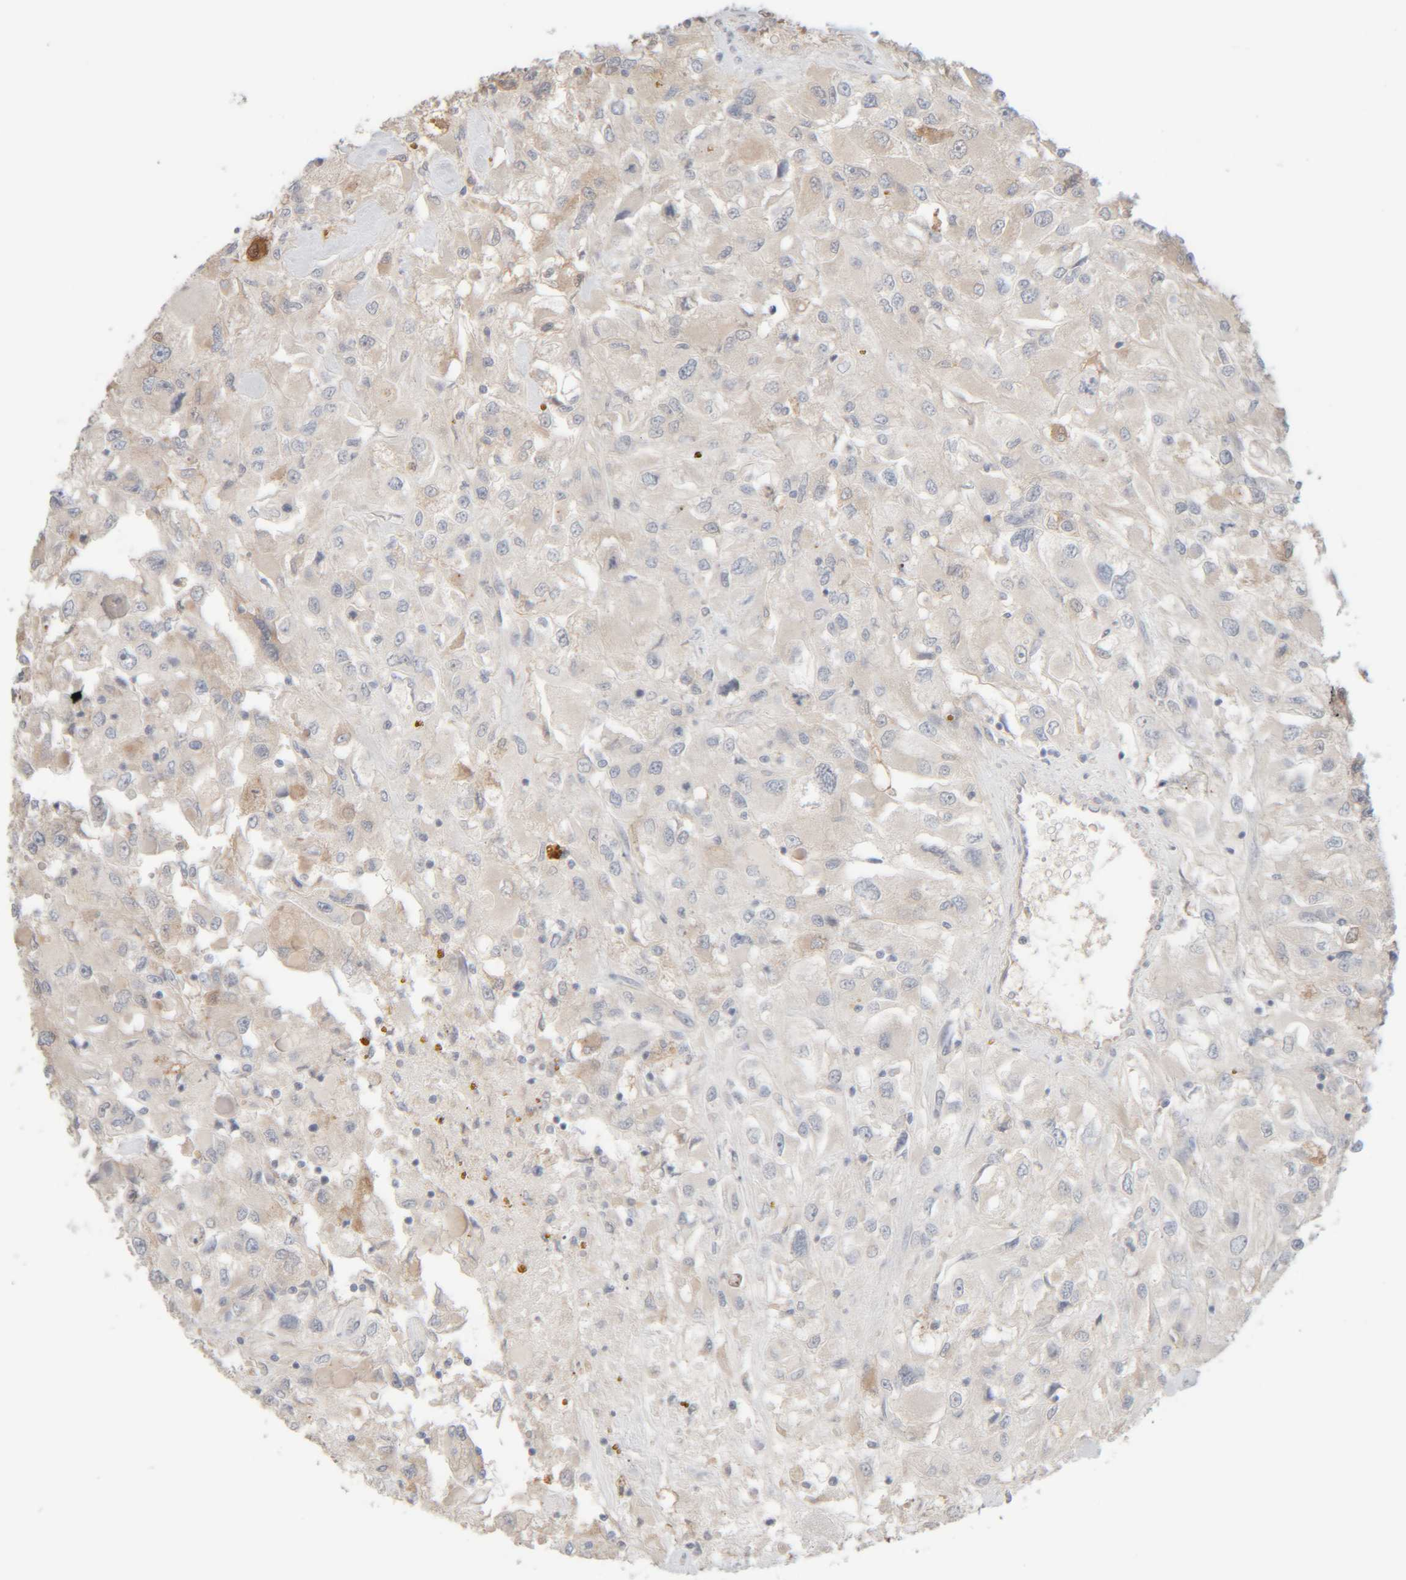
{"staining": {"intensity": "moderate", "quantity": "<25%", "location": "cytoplasmic/membranous"}, "tissue": "renal cancer", "cell_type": "Tumor cells", "image_type": "cancer", "snomed": [{"axis": "morphology", "description": "Adenocarcinoma, NOS"}, {"axis": "topography", "description": "Kidney"}], "caption": "Immunohistochemistry (IHC) of human renal cancer (adenocarcinoma) demonstrates low levels of moderate cytoplasmic/membranous staining in about <25% of tumor cells. (IHC, brightfield microscopy, high magnification).", "gene": "RIDA", "patient": {"sex": "female", "age": 52}}